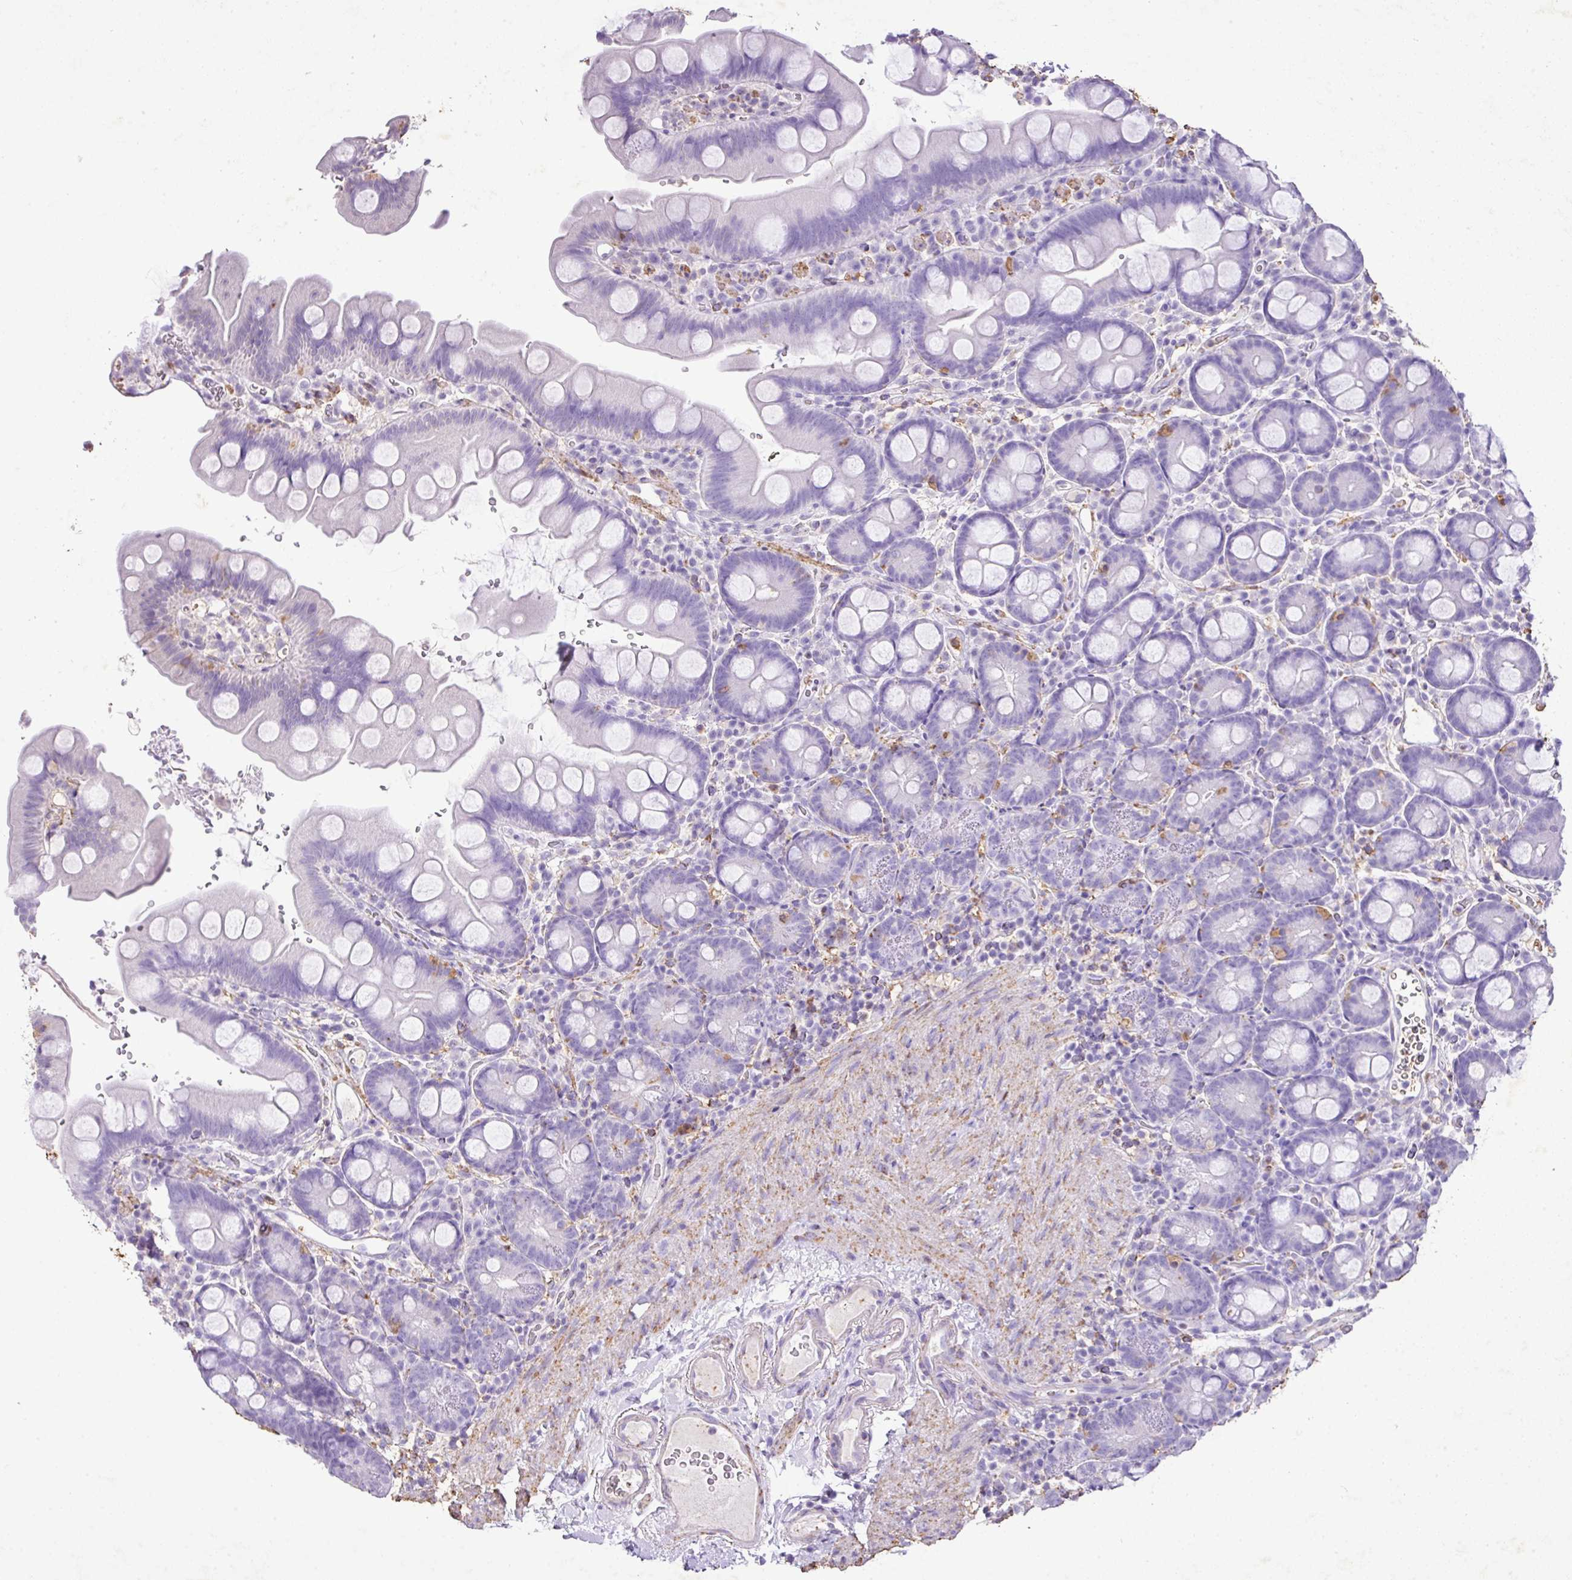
{"staining": {"intensity": "negative", "quantity": "none", "location": "none"}, "tissue": "small intestine", "cell_type": "Glandular cells", "image_type": "normal", "snomed": [{"axis": "morphology", "description": "Normal tissue, NOS"}, {"axis": "topography", "description": "Small intestine"}], "caption": "An immunohistochemistry (IHC) histopathology image of normal small intestine is shown. There is no staining in glandular cells of small intestine.", "gene": "KCNJ11", "patient": {"sex": "female", "age": 68}}